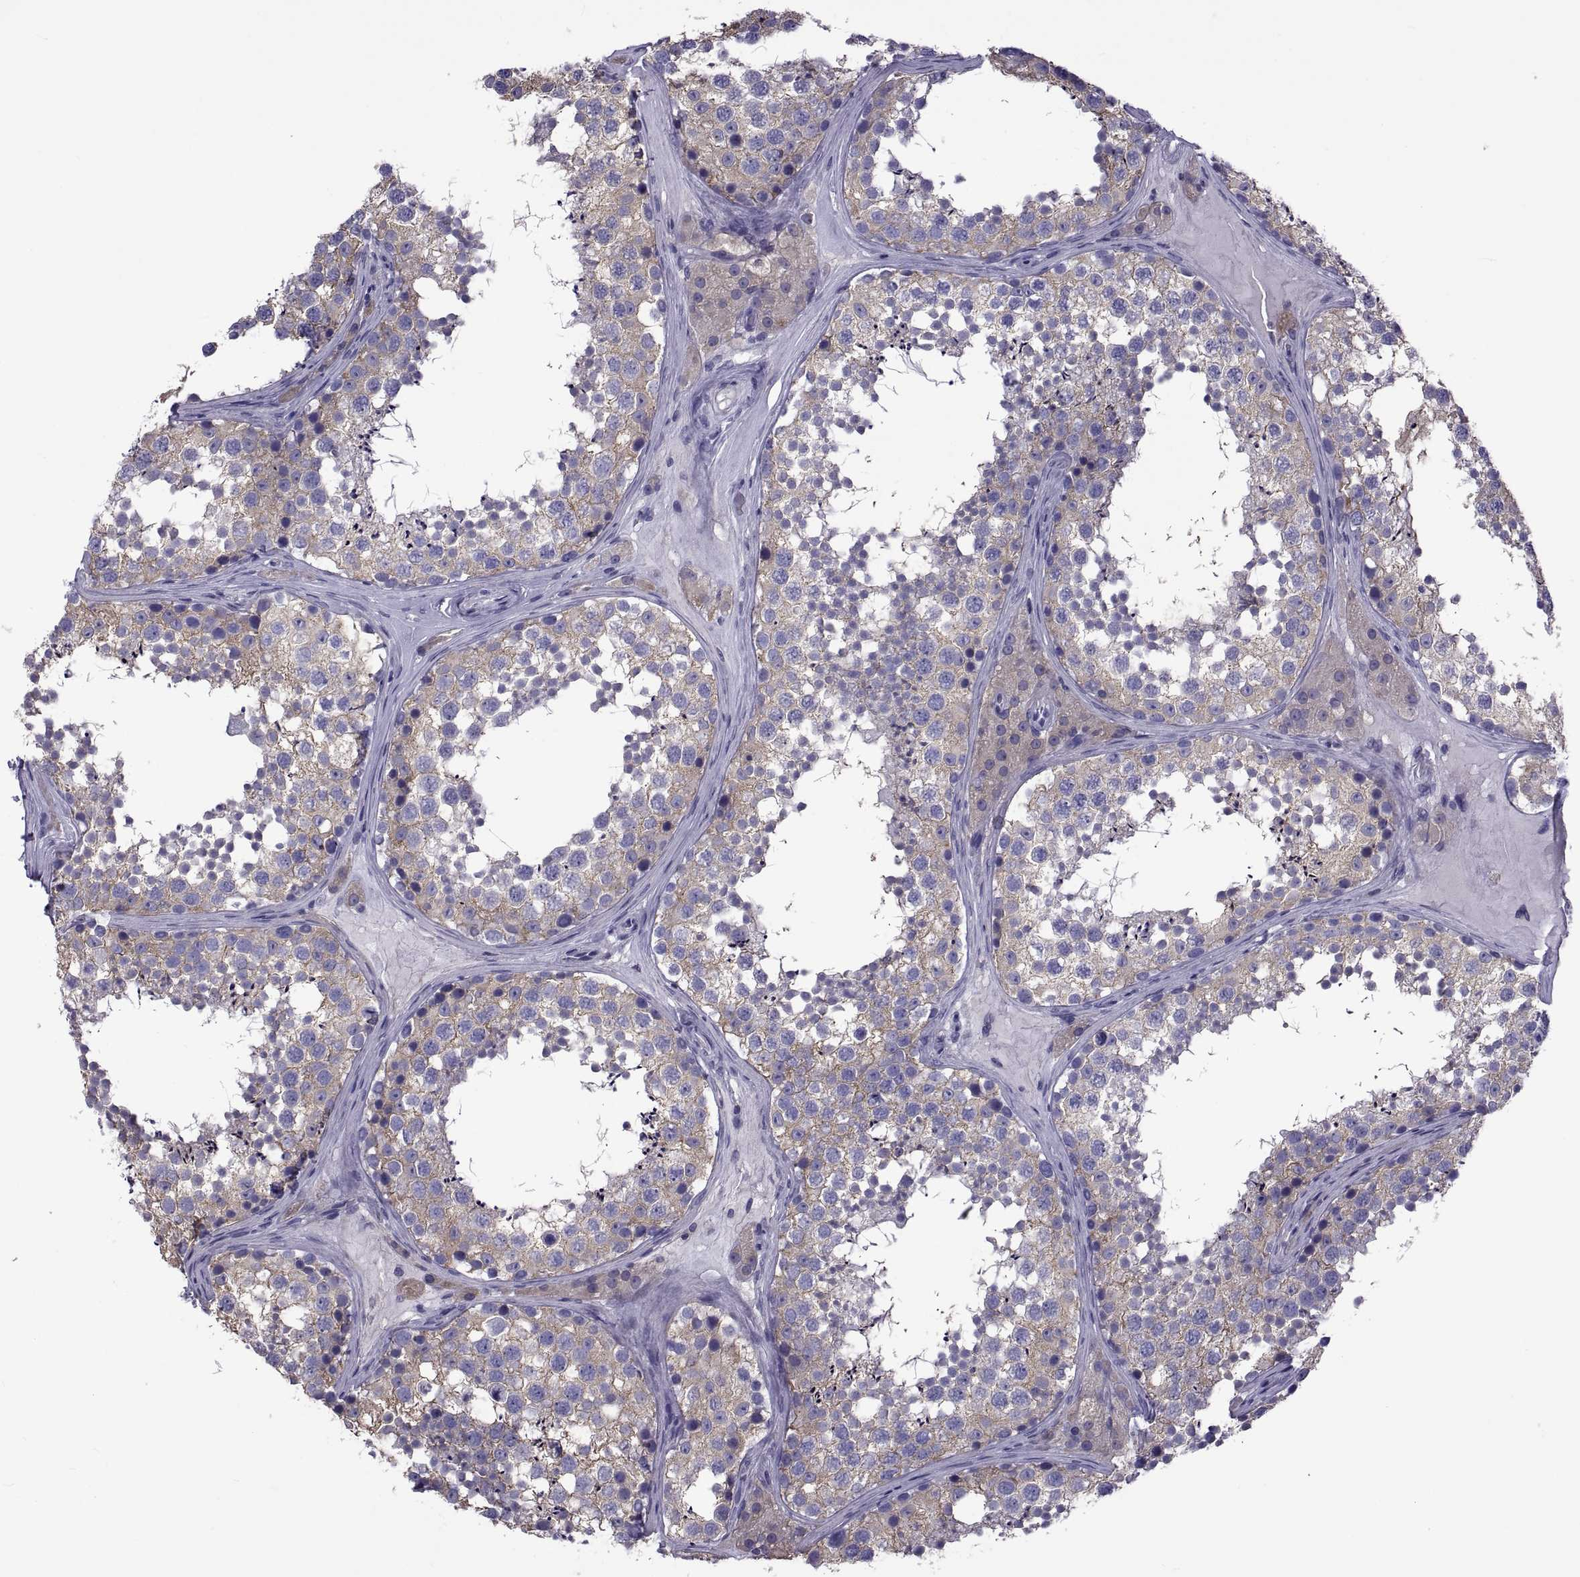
{"staining": {"intensity": "weak", "quantity": ">75%", "location": "cytoplasmic/membranous"}, "tissue": "testis", "cell_type": "Cells in seminiferous ducts", "image_type": "normal", "snomed": [{"axis": "morphology", "description": "Normal tissue, NOS"}, {"axis": "topography", "description": "Testis"}], "caption": "This is an image of IHC staining of benign testis, which shows weak staining in the cytoplasmic/membranous of cells in seminiferous ducts.", "gene": "TMC3", "patient": {"sex": "male", "age": 41}}